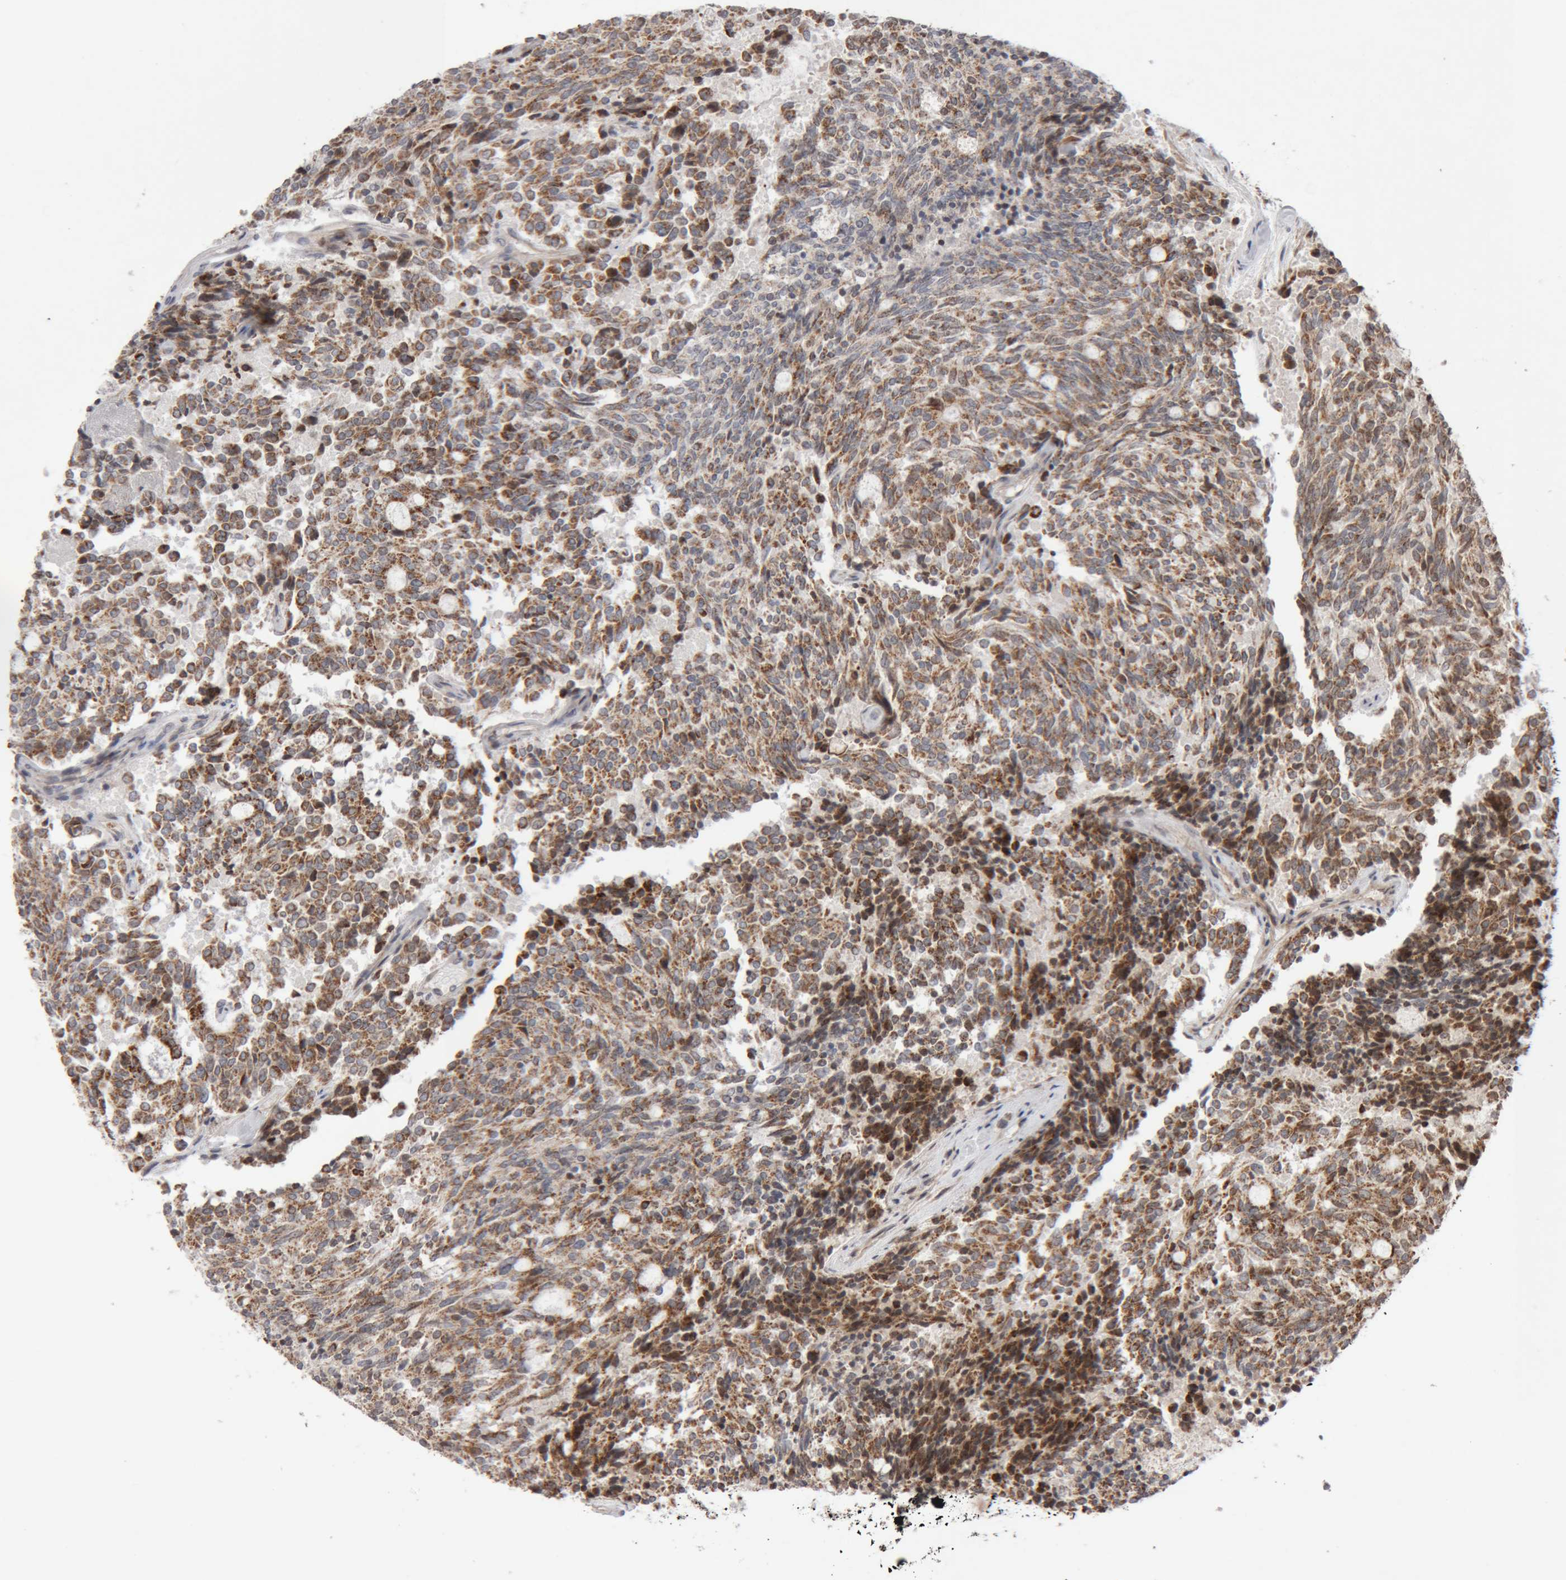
{"staining": {"intensity": "moderate", "quantity": ">75%", "location": "cytoplasmic/membranous"}, "tissue": "carcinoid", "cell_type": "Tumor cells", "image_type": "cancer", "snomed": [{"axis": "morphology", "description": "Carcinoid, malignant, NOS"}, {"axis": "topography", "description": "Pancreas"}], "caption": "This histopathology image exhibits carcinoid stained with immunohistochemistry to label a protein in brown. The cytoplasmic/membranous of tumor cells show moderate positivity for the protein. Nuclei are counter-stained blue.", "gene": "KIF21B", "patient": {"sex": "female", "age": 54}}